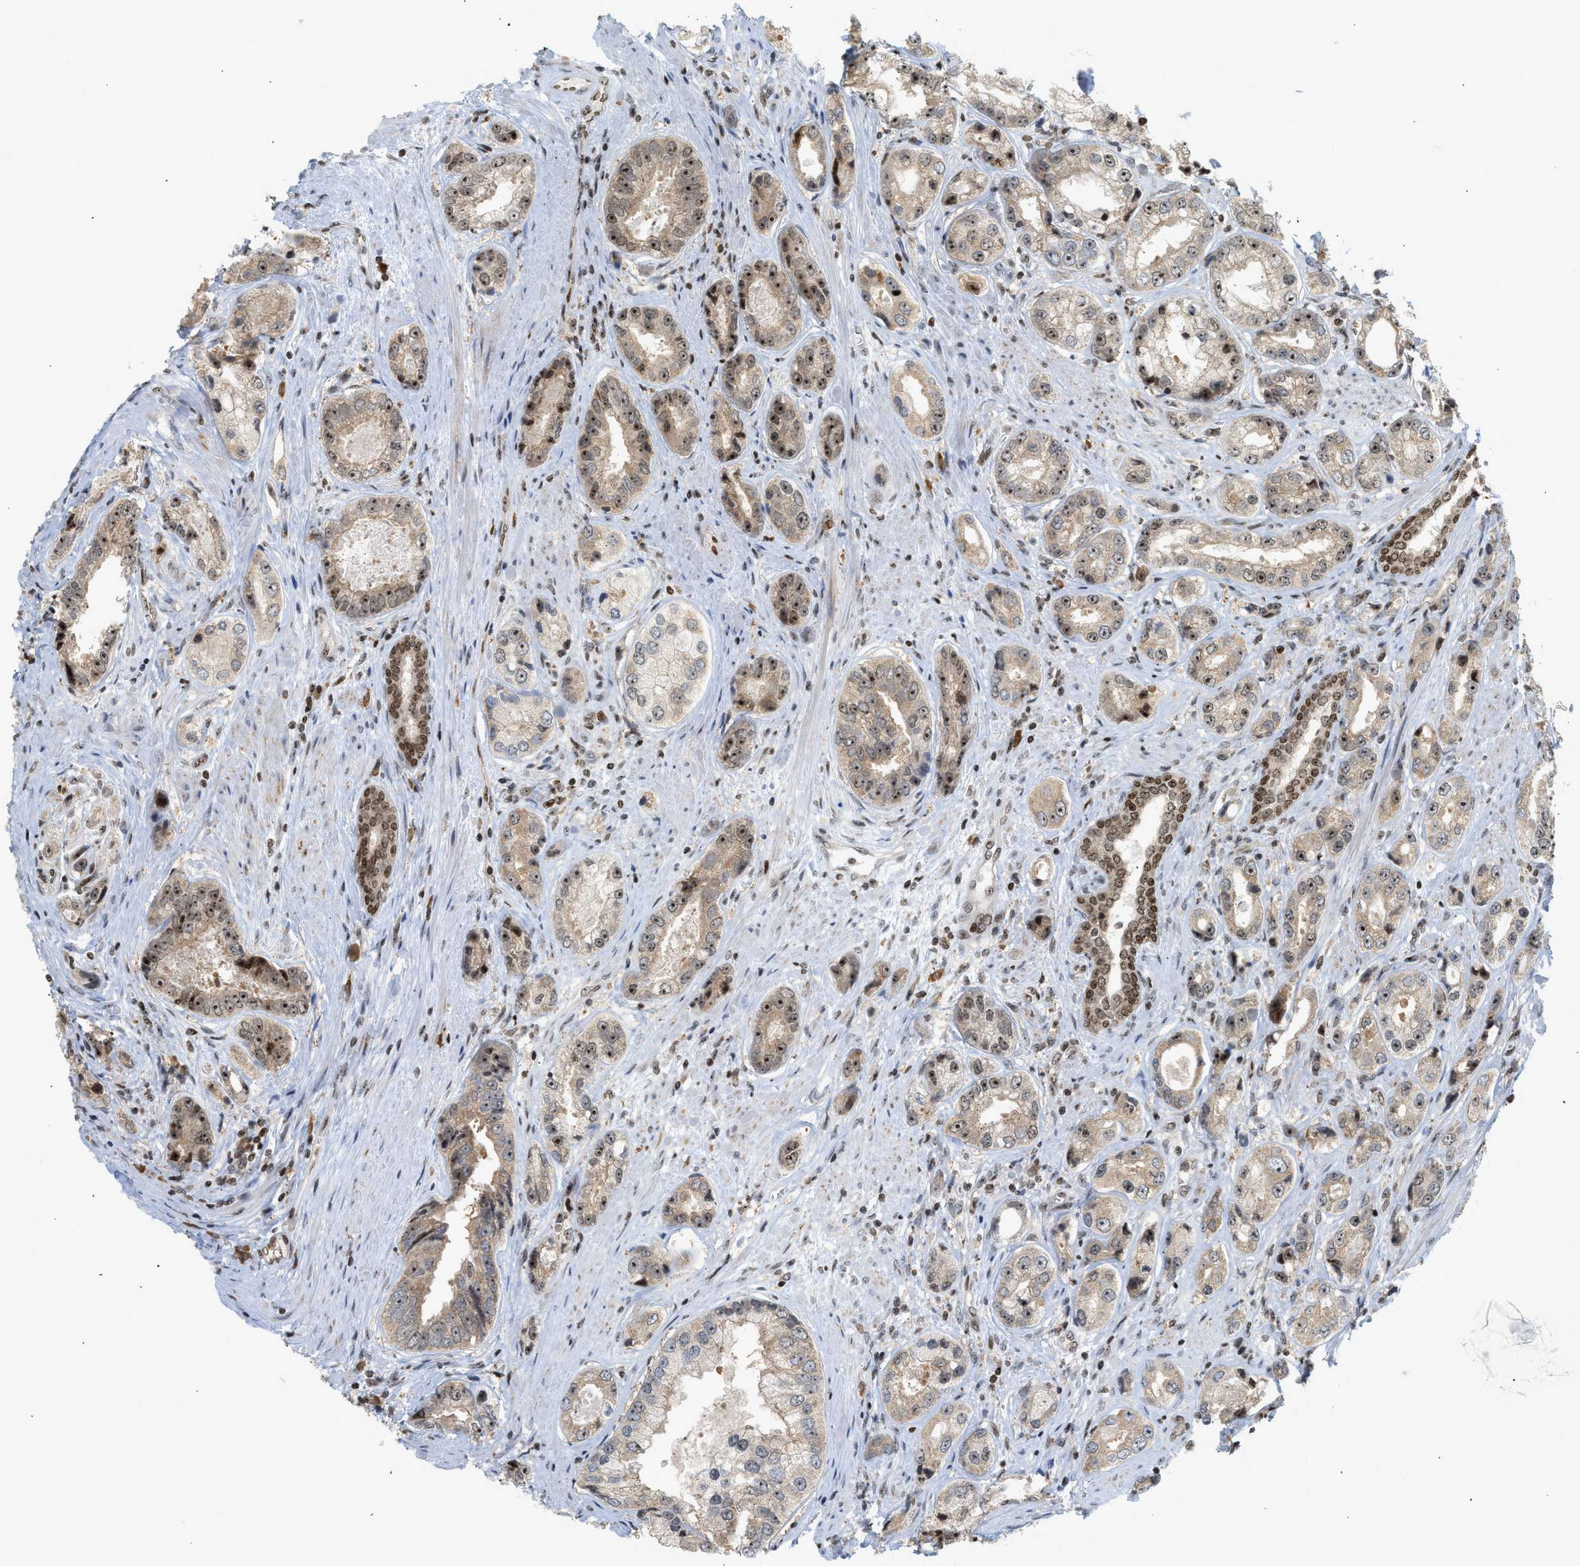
{"staining": {"intensity": "moderate", "quantity": ">75%", "location": "cytoplasmic/membranous,nuclear"}, "tissue": "prostate cancer", "cell_type": "Tumor cells", "image_type": "cancer", "snomed": [{"axis": "morphology", "description": "Adenocarcinoma, High grade"}, {"axis": "topography", "description": "Prostate"}], "caption": "Immunohistochemical staining of human prostate high-grade adenocarcinoma exhibits moderate cytoplasmic/membranous and nuclear protein staining in approximately >75% of tumor cells.", "gene": "ZNF22", "patient": {"sex": "male", "age": 61}}